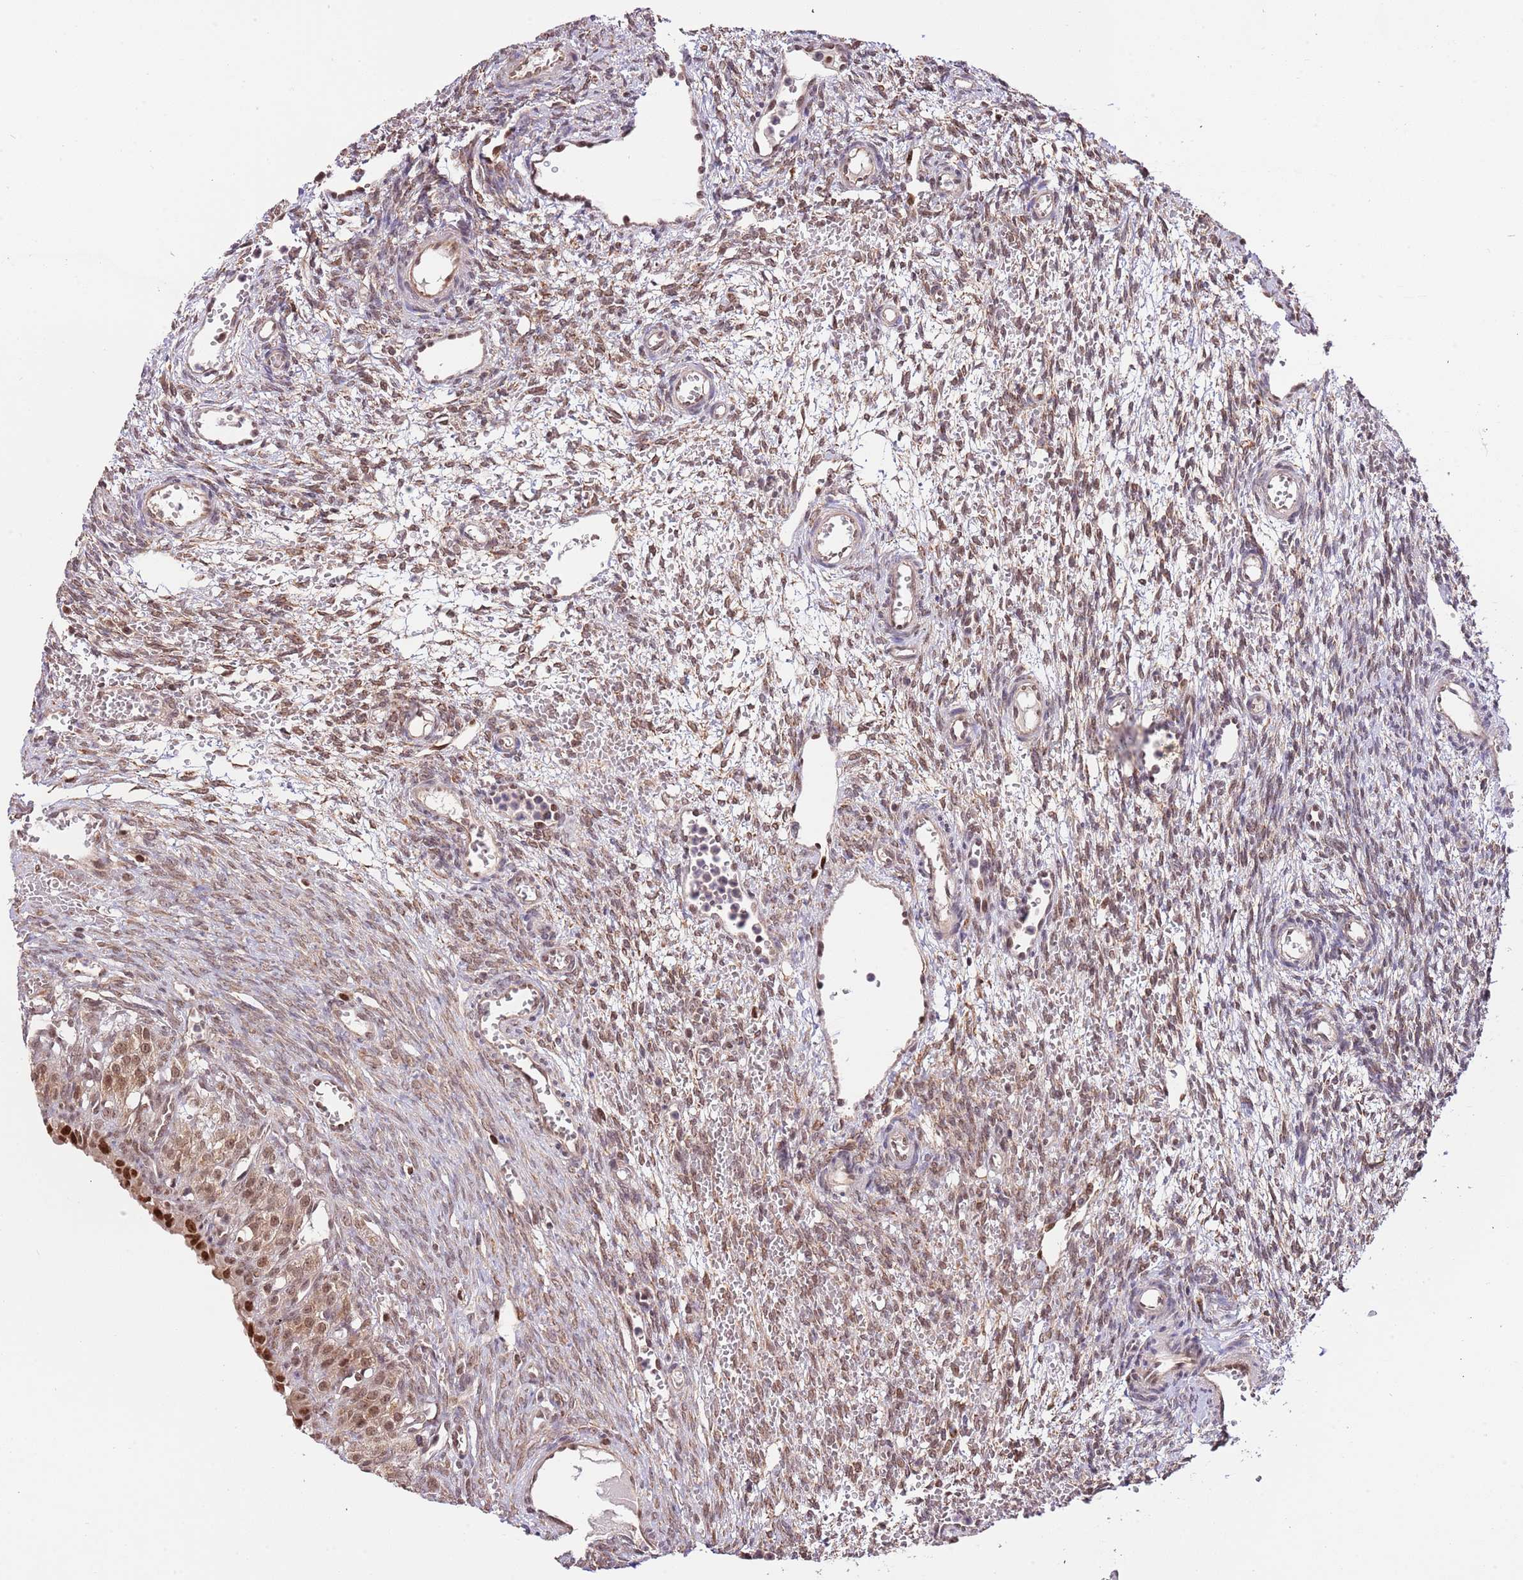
{"staining": {"intensity": "moderate", "quantity": "25%-75%", "location": "cytoplasmic/membranous,nuclear"}, "tissue": "ovary", "cell_type": "Ovarian stroma cells", "image_type": "normal", "snomed": [{"axis": "morphology", "description": "Normal tissue, NOS"}, {"axis": "topography", "description": "Ovary"}], "caption": "Approximately 25%-75% of ovarian stroma cells in normal ovary exhibit moderate cytoplasmic/membranous,nuclear protein positivity as visualized by brown immunohistochemical staining.", "gene": "RIF1", "patient": {"sex": "female", "age": 39}}